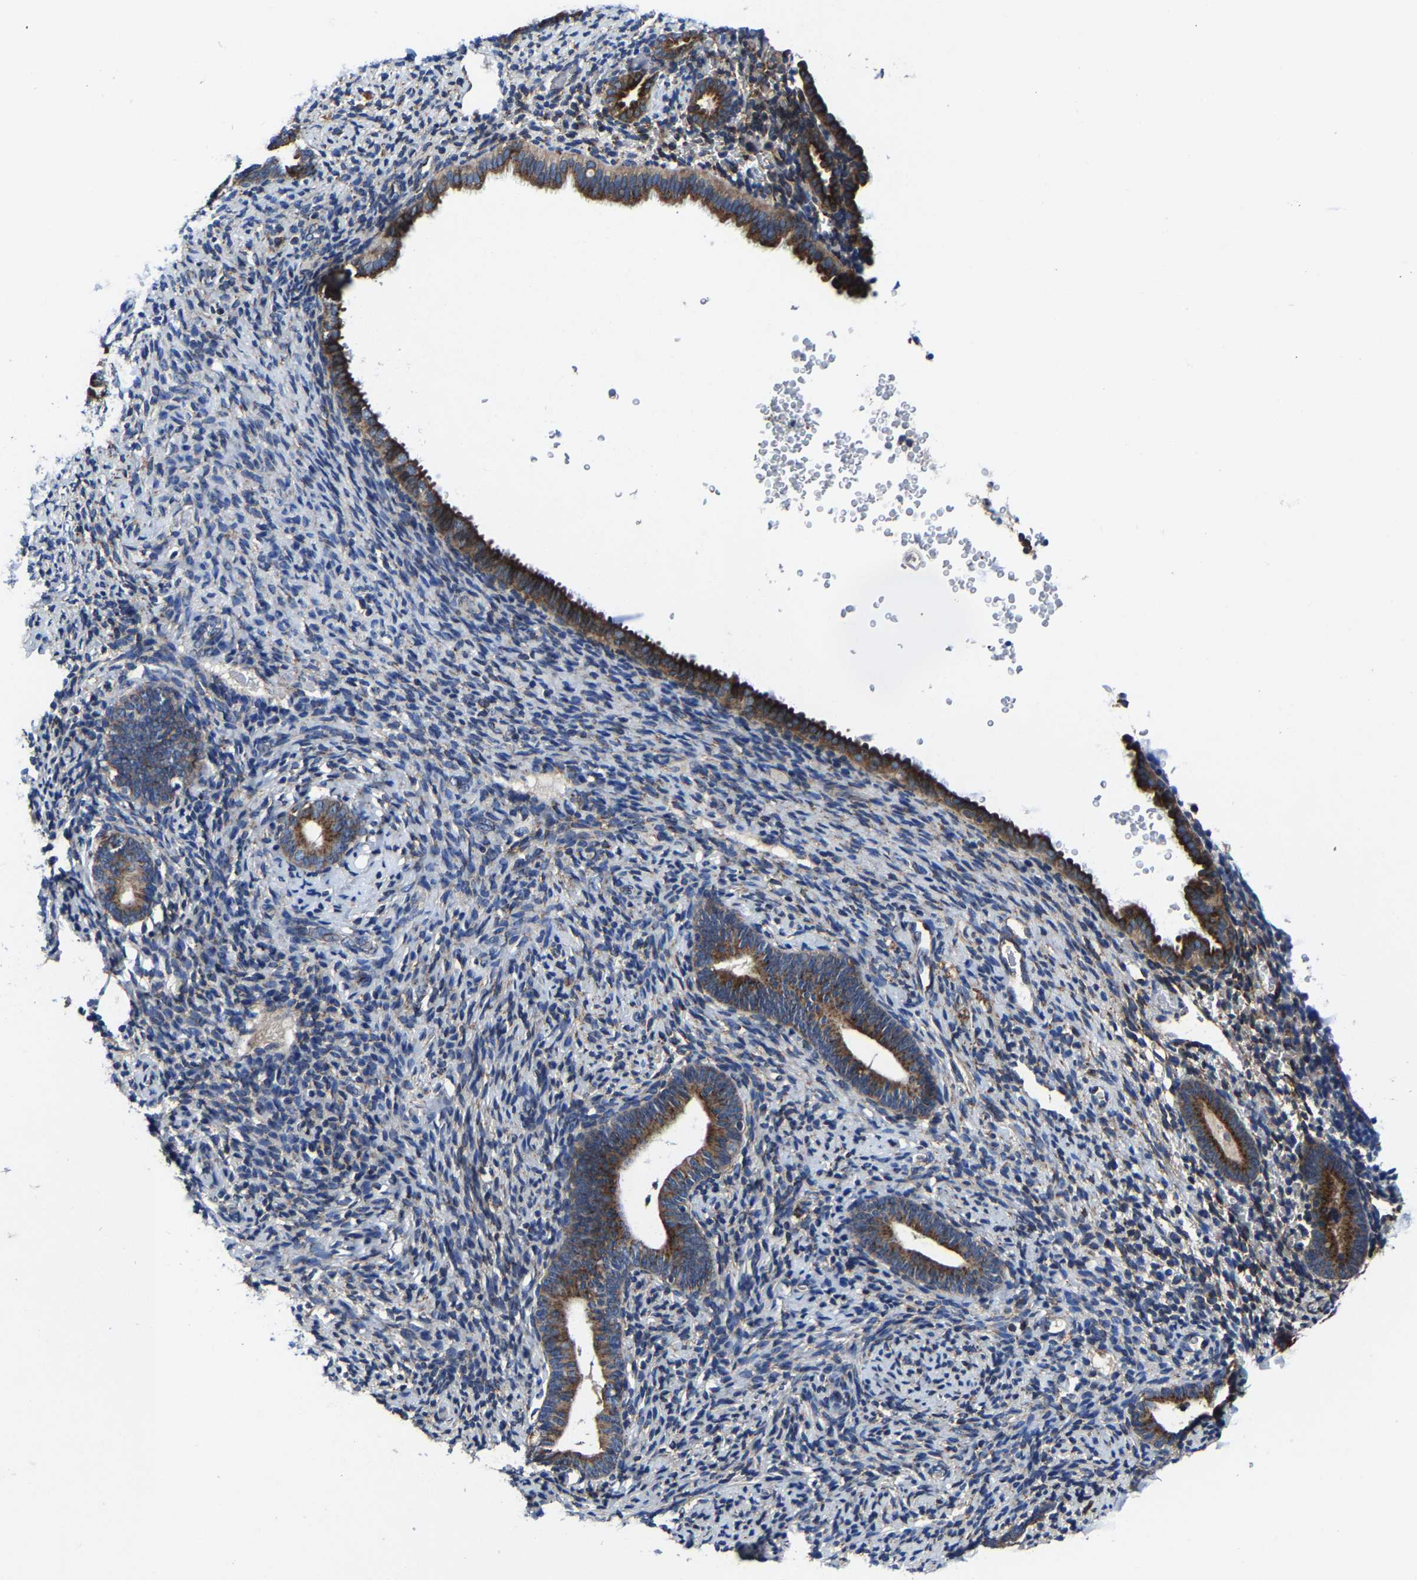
{"staining": {"intensity": "weak", "quantity": "<25%", "location": "cytoplasmic/membranous"}, "tissue": "endometrium", "cell_type": "Cells in endometrial stroma", "image_type": "normal", "snomed": [{"axis": "morphology", "description": "Normal tissue, NOS"}, {"axis": "topography", "description": "Endometrium"}], "caption": "IHC histopathology image of normal human endometrium stained for a protein (brown), which shows no positivity in cells in endometrial stroma.", "gene": "EBAG9", "patient": {"sex": "female", "age": 51}}